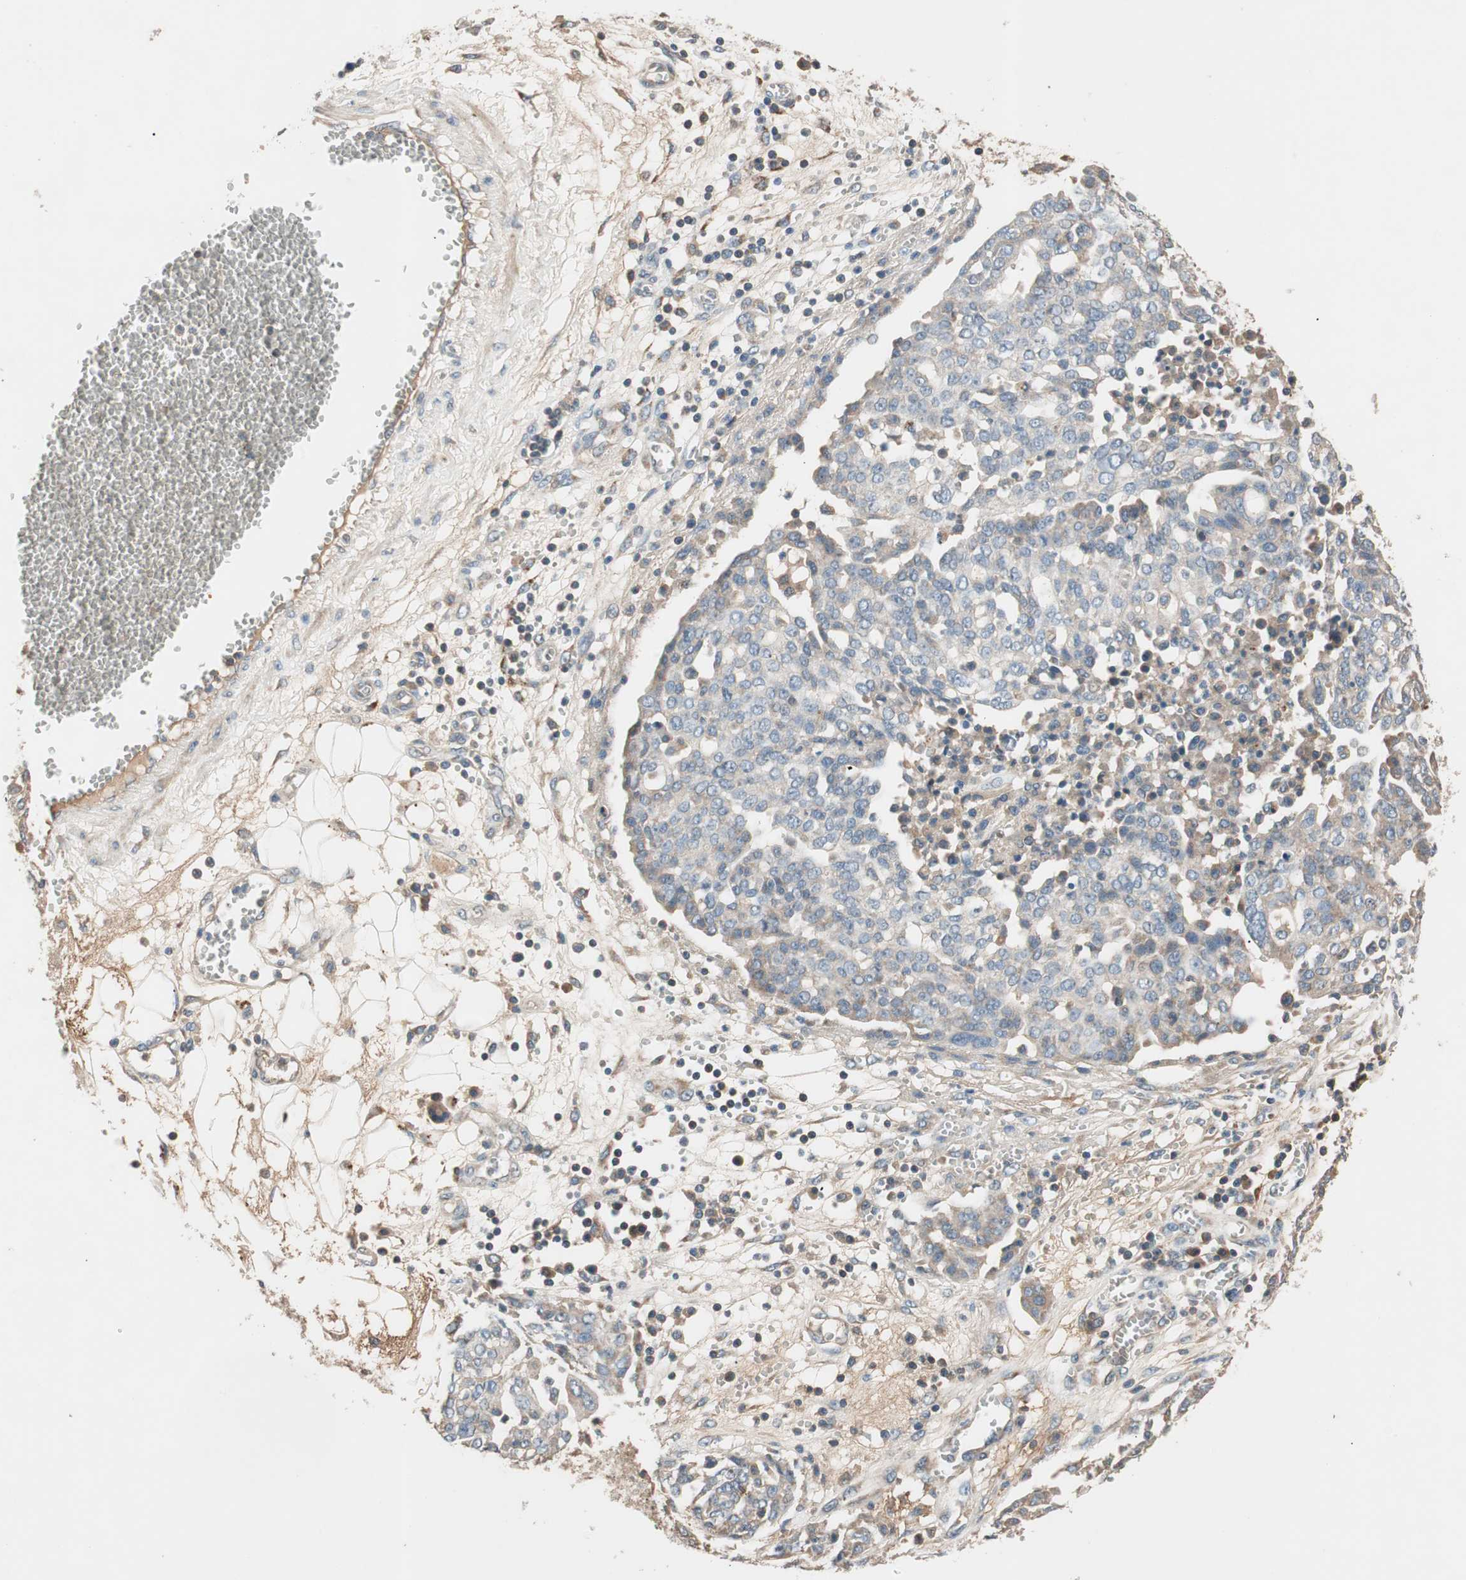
{"staining": {"intensity": "weak", "quantity": "<25%", "location": "cytoplasmic/membranous"}, "tissue": "ovarian cancer", "cell_type": "Tumor cells", "image_type": "cancer", "snomed": [{"axis": "morphology", "description": "Cystadenocarcinoma, serous, NOS"}, {"axis": "topography", "description": "Soft tissue"}, {"axis": "topography", "description": "Ovary"}], "caption": "IHC photomicrograph of neoplastic tissue: ovarian cancer (serous cystadenocarcinoma) stained with DAB displays no significant protein positivity in tumor cells.", "gene": "HPN", "patient": {"sex": "female", "age": 57}}